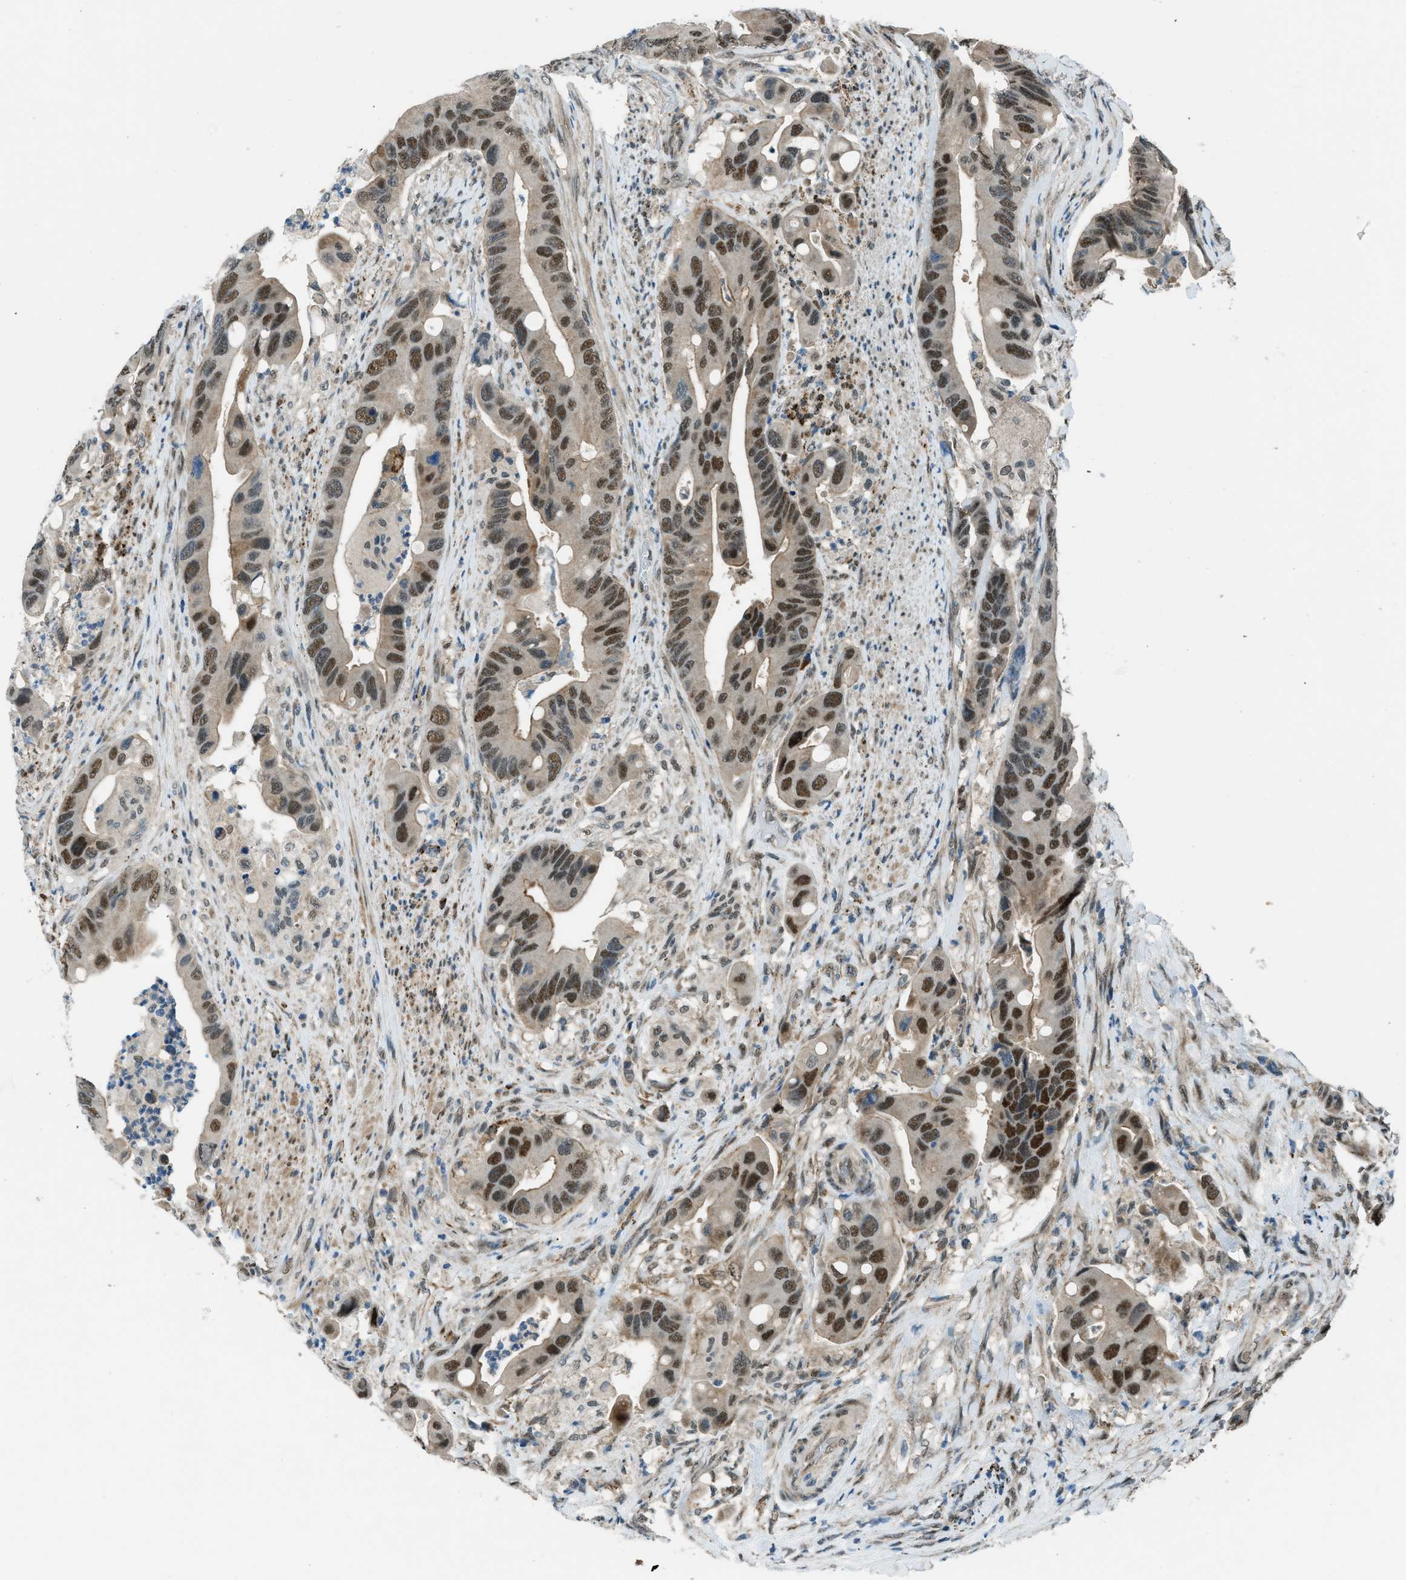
{"staining": {"intensity": "strong", "quantity": "25%-75%", "location": "nuclear"}, "tissue": "colorectal cancer", "cell_type": "Tumor cells", "image_type": "cancer", "snomed": [{"axis": "morphology", "description": "Adenocarcinoma, NOS"}, {"axis": "topography", "description": "Rectum"}], "caption": "Colorectal adenocarcinoma stained with IHC exhibits strong nuclear expression in about 25%-75% of tumor cells. Using DAB (brown) and hematoxylin (blue) stains, captured at high magnification using brightfield microscopy.", "gene": "NPEPL1", "patient": {"sex": "female", "age": 57}}